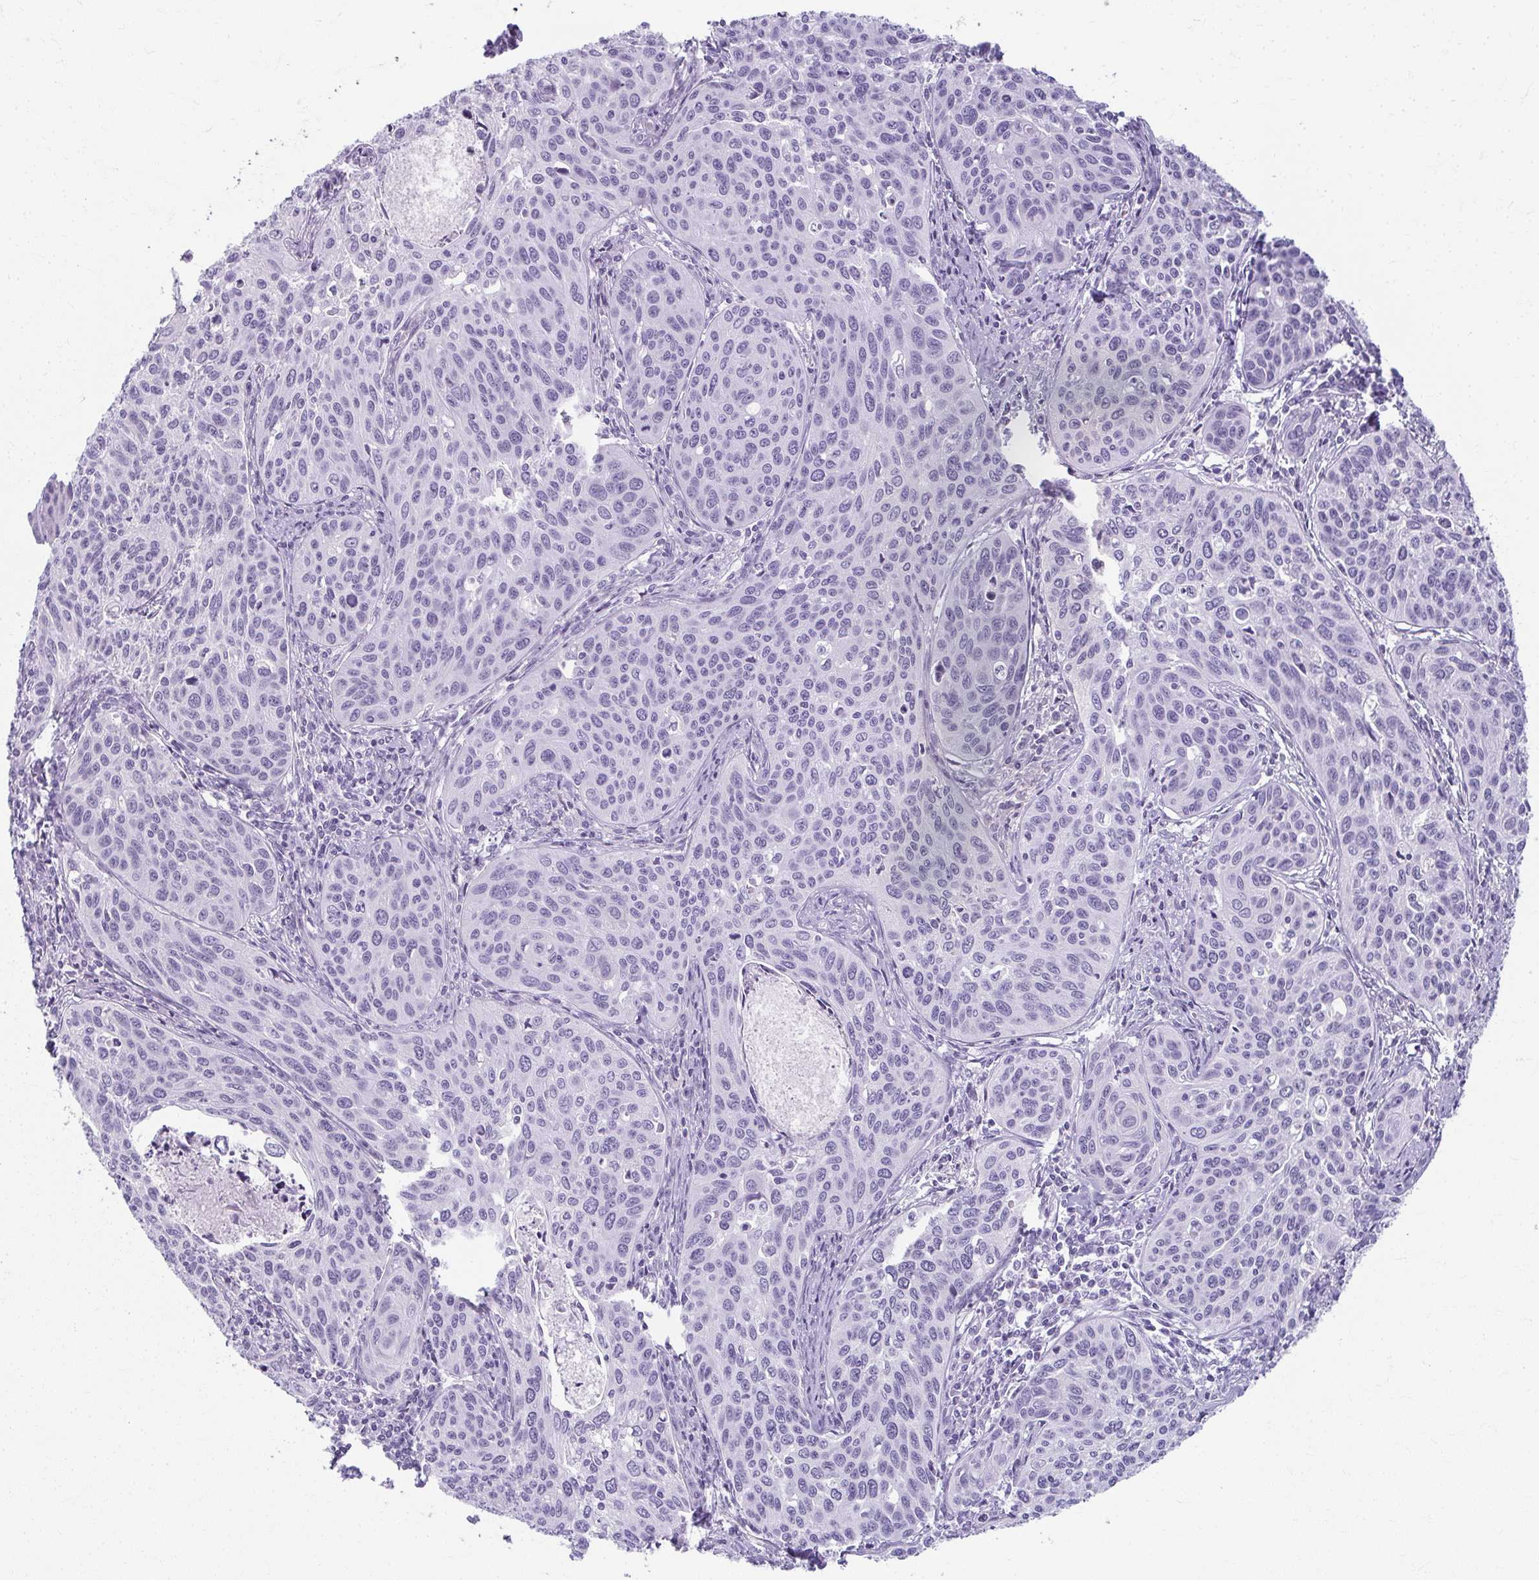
{"staining": {"intensity": "negative", "quantity": "none", "location": "none"}, "tissue": "cervical cancer", "cell_type": "Tumor cells", "image_type": "cancer", "snomed": [{"axis": "morphology", "description": "Squamous cell carcinoma, NOS"}, {"axis": "topography", "description": "Cervix"}], "caption": "DAB immunohistochemical staining of cervical squamous cell carcinoma displays no significant expression in tumor cells.", "gene": "MOBP", "patient": {"sex": "female", "age": 31}}